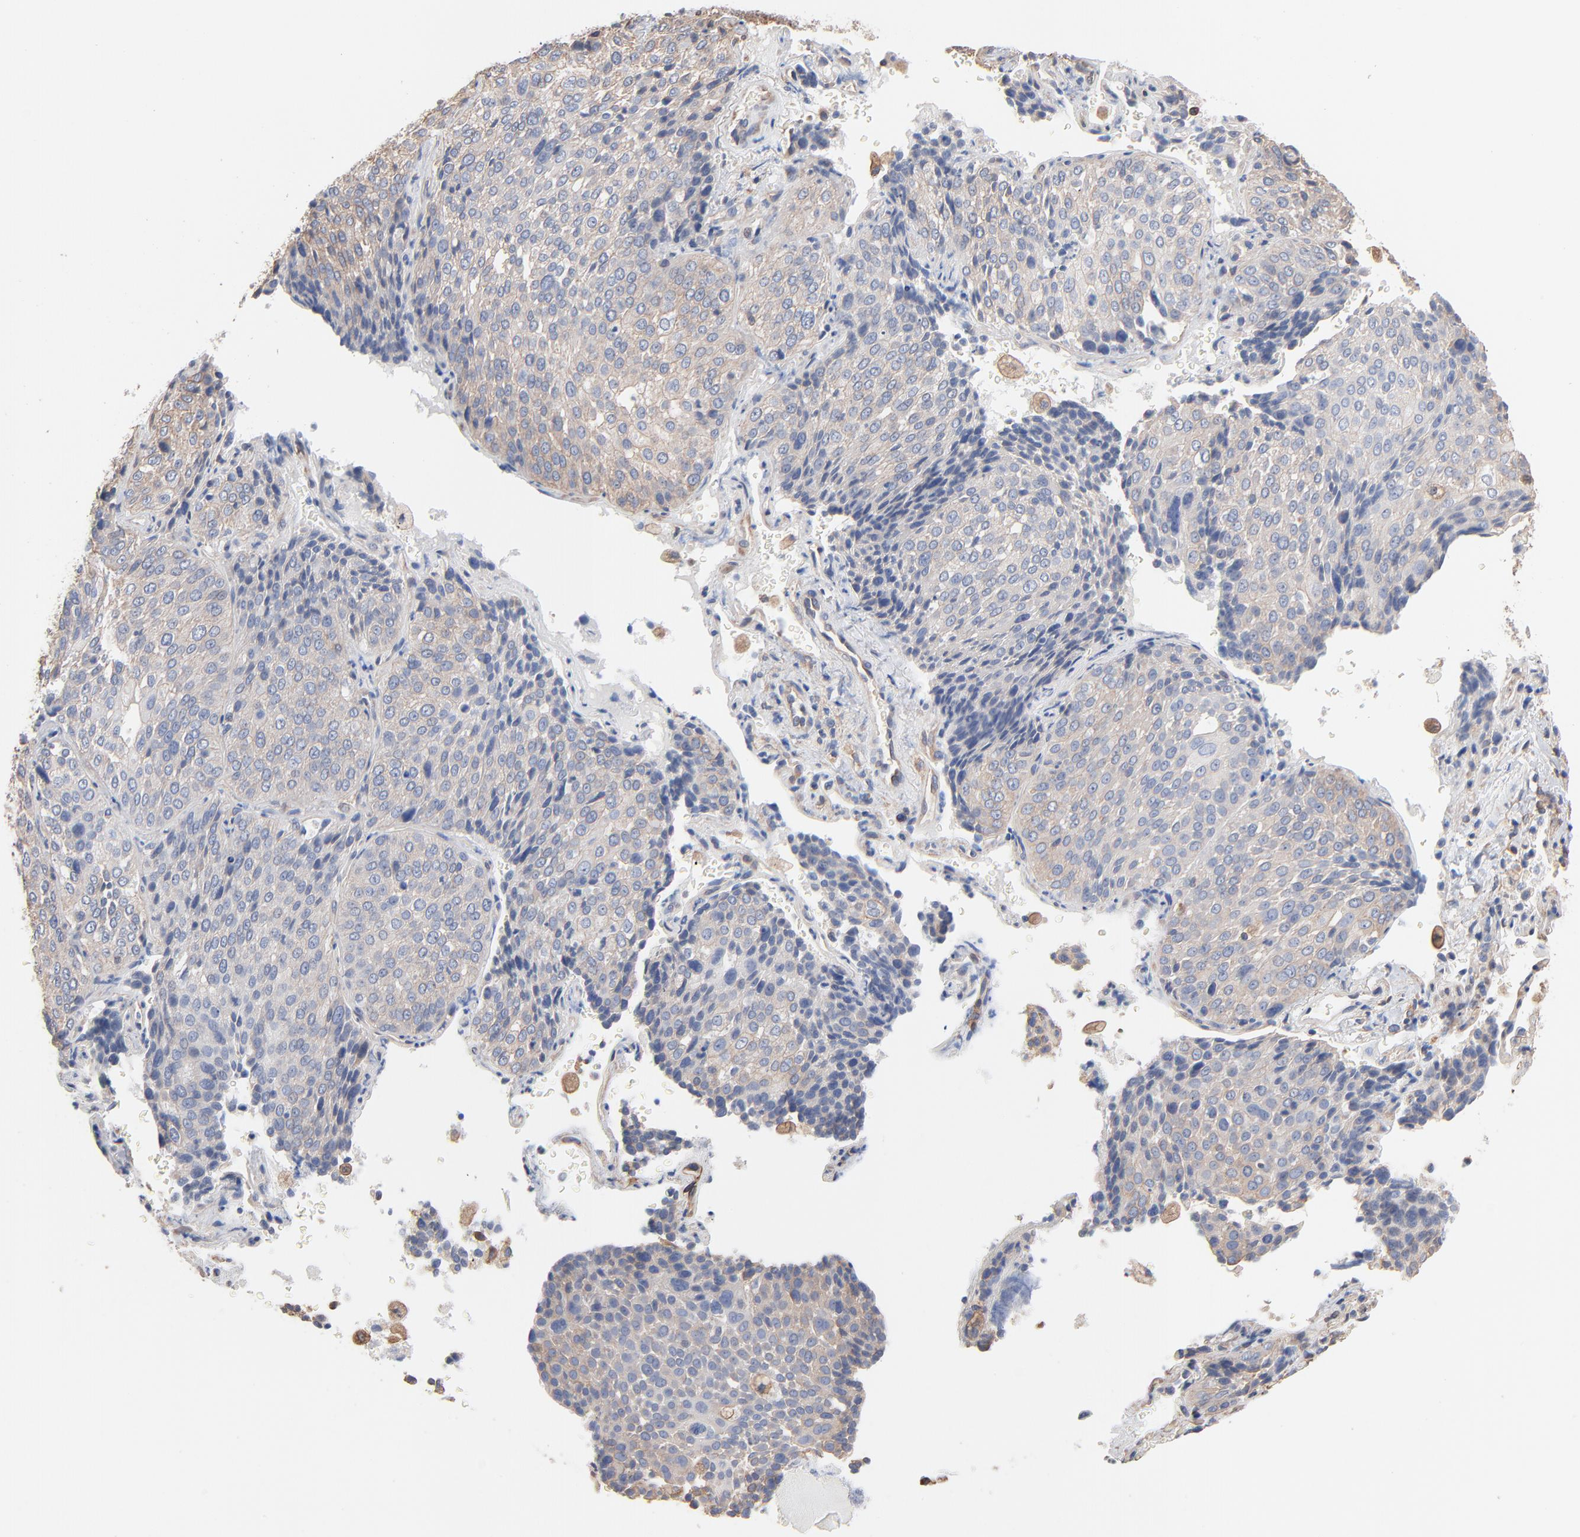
{"staining": {"intensity": "negative", "quantity": "none", "location": "none"}, "tissue": "lung cancer", "cell_type": "Tumor cells", "image_type": "cancer", "snomed": [{"axis": "morphology", "description": "Squamous cell carcinoma, NOS"}, {"axis": "topography", "description": "Lung"}], "caption": "Immunohistochemistry (IHC) of squamous cell carcinoma (lung) reveals no expression in tumor cells.", "gene": "ABCD4", "patient": {"sex": "male", "age": 54}}